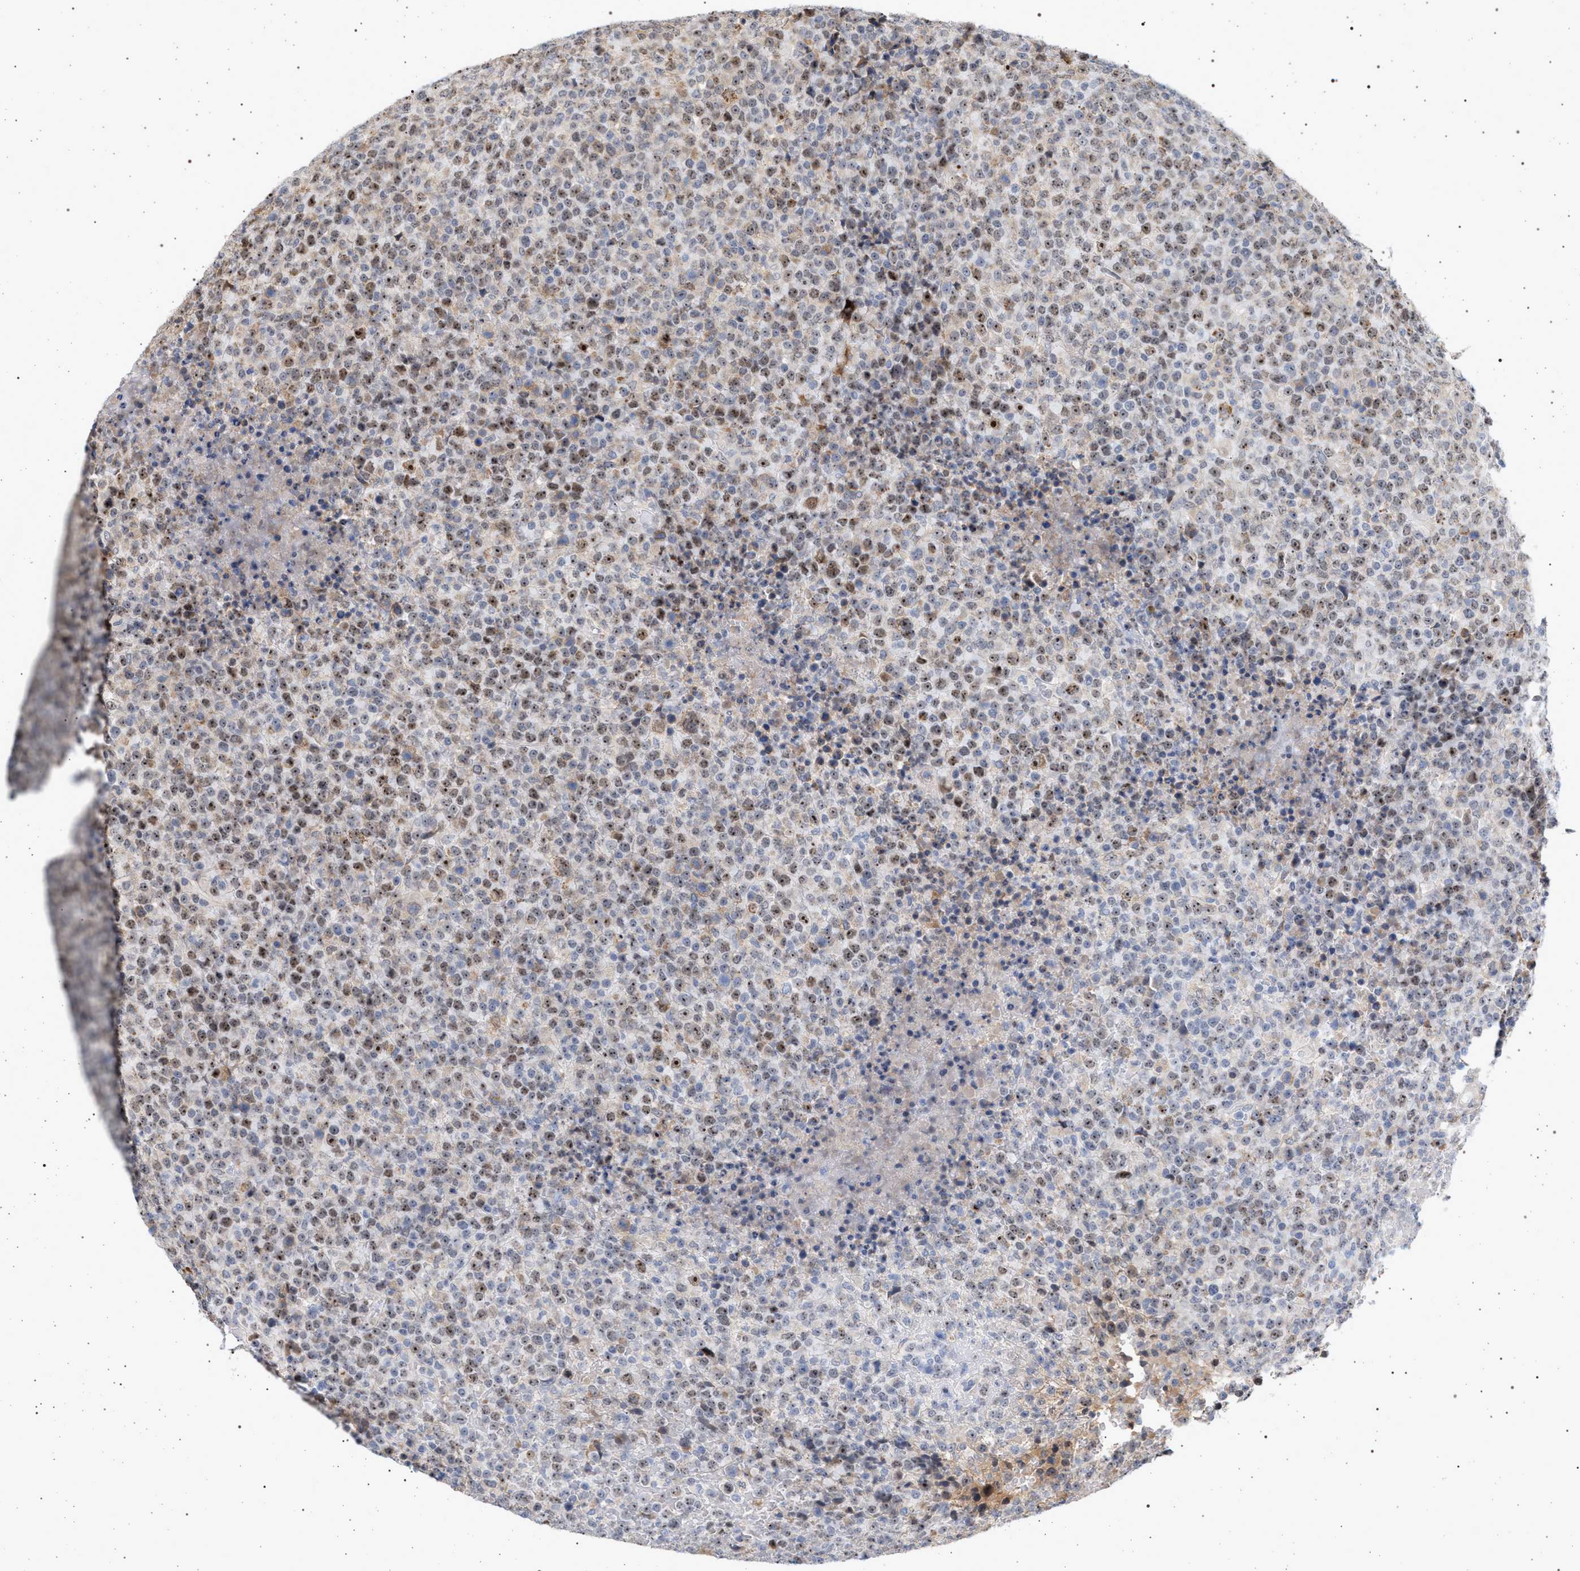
{"staining": {"intensity": "moderate", "quantity": "25%-75%", "location": "nuclear"}, "tissue": "lymphoma", "cell_type": "Tumor cells", "image_type": "cancer", "snomed": [{"axis": "morphology", "description": "Malignant lymphoma, non-Hodgkin's type, High grade"}, {"axis": "topography", "description": "Lymph node"}], "caption": "A micrograph of human lymphoma stained for a protein reveals moderate nuclear brown staining in tumor cells.", "gene": "ELAC2", "patient": {"sex": "male", "age": 13}}